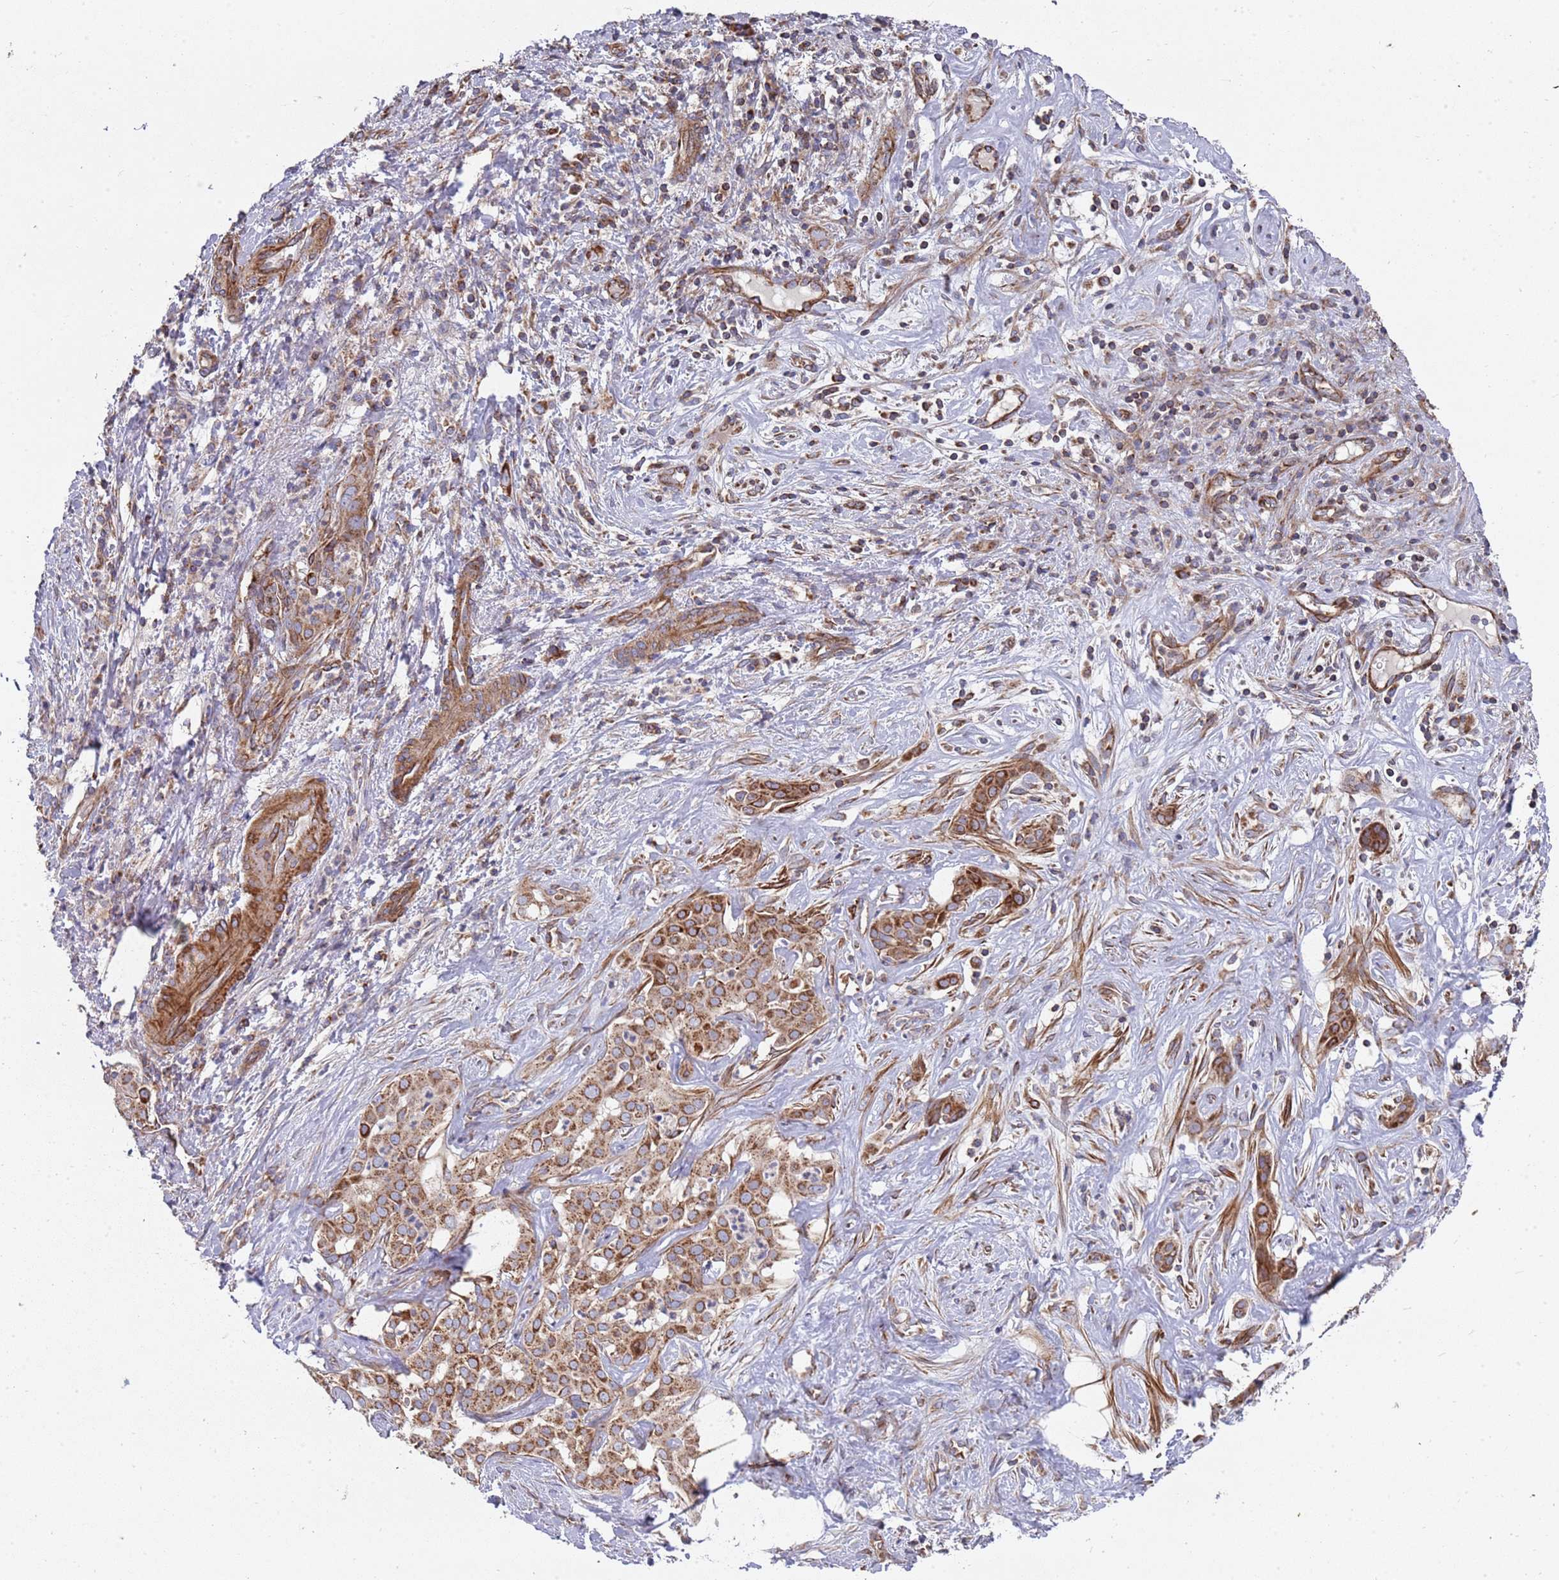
{"staining": {"intensity": "moderate", "quantity": ">75%", "location": "cytoplasmic/membranous"}, "tissue": "liver cancer", "cell_type": "Tumor cells", "image_type": "cancer", "snomed": [{"axis": "morphology", "description": "Cholangiocarcinoma"}, {"axis": "topography", "description": "Liver"}], "caption": "Immunohistochemical staining of human liver cancer exhibits moderate cytoplasmic/membranous protein expression in about >75% of tumor cells. The protein of interest is shown in brown color, while the nuclei are stained blue.", "gene": "WDFY3", "patient": {"sex": "male", "age": 67}}